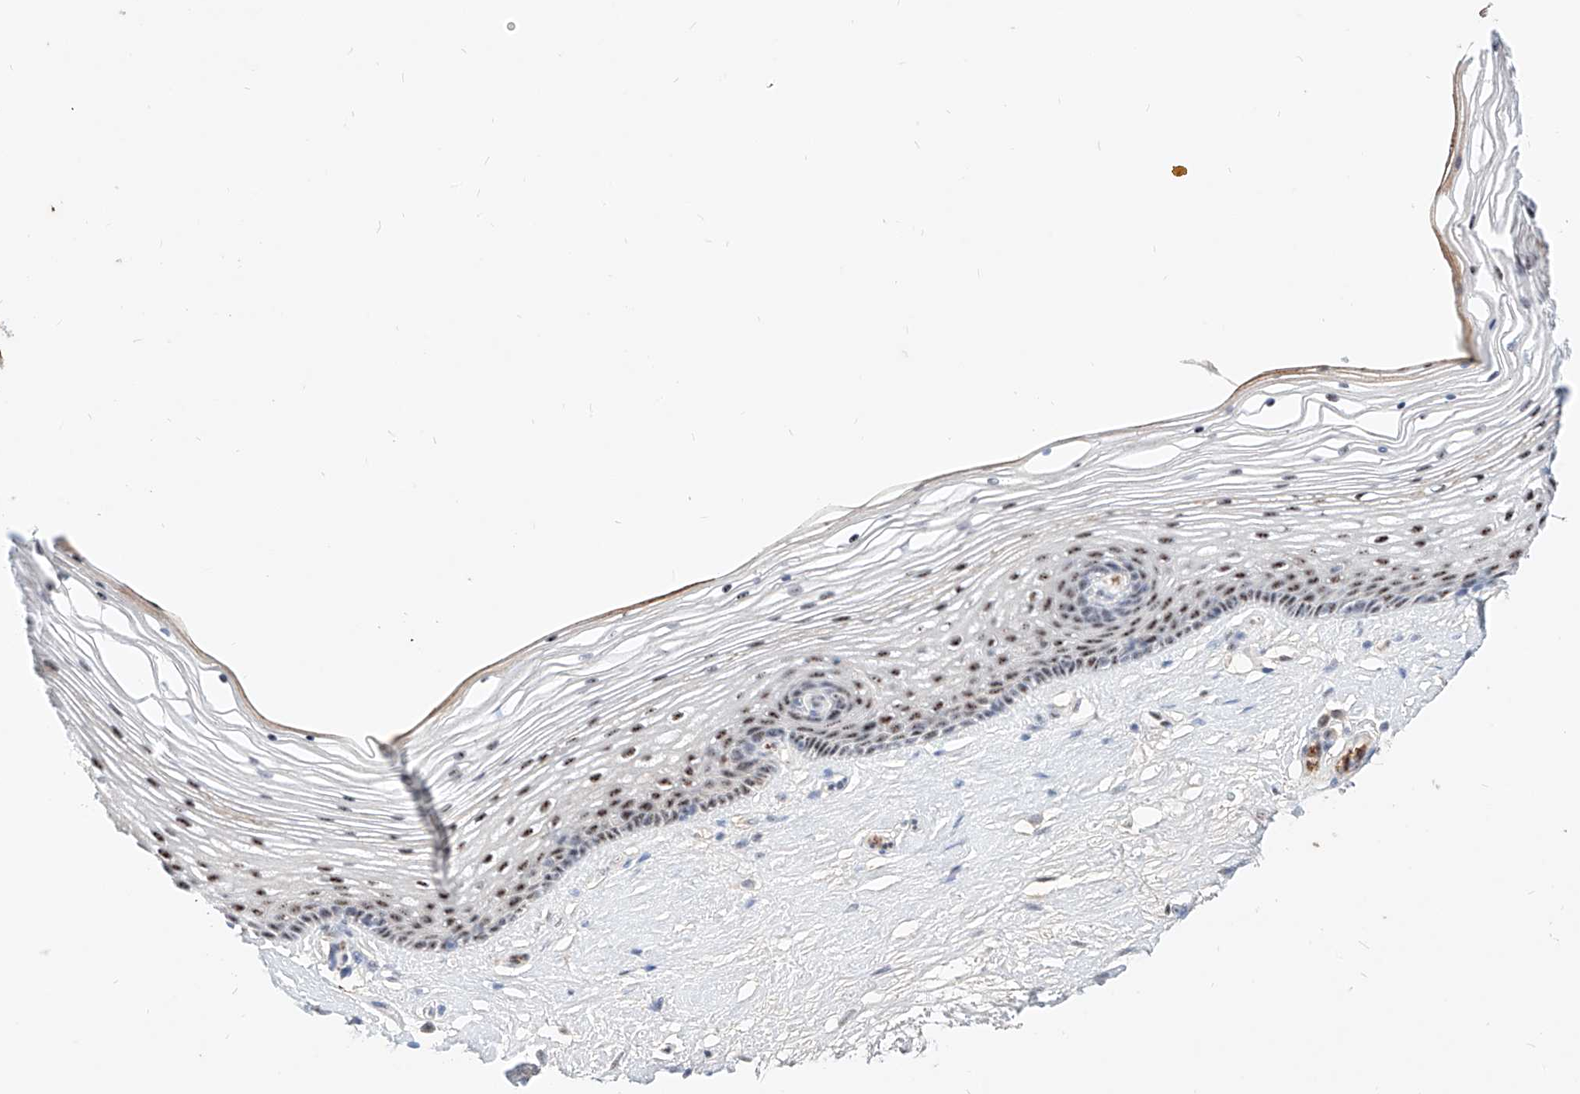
{"staining": {"intensity": "moderate", "quantity": ">75%", "location": "nuclear"}, "tissue": "vagina", "cell_type": "Squamous epithelial cells", "image_type": "normal", "snomed": [{"axis": "morphology", "description": "Normal tissue, NOS"}, {"axis": "topography", "description": "Vagina"}], "caption": "Immunohistochemical staining of normal vagina shows medium levels of moderate nuclear positivity in about >75% of squamous epithelial cells. (IHC, brightfield microscopy, high magnification).", "gene": "ZFP42", "patient": {"sex": "female", "age": 46}}